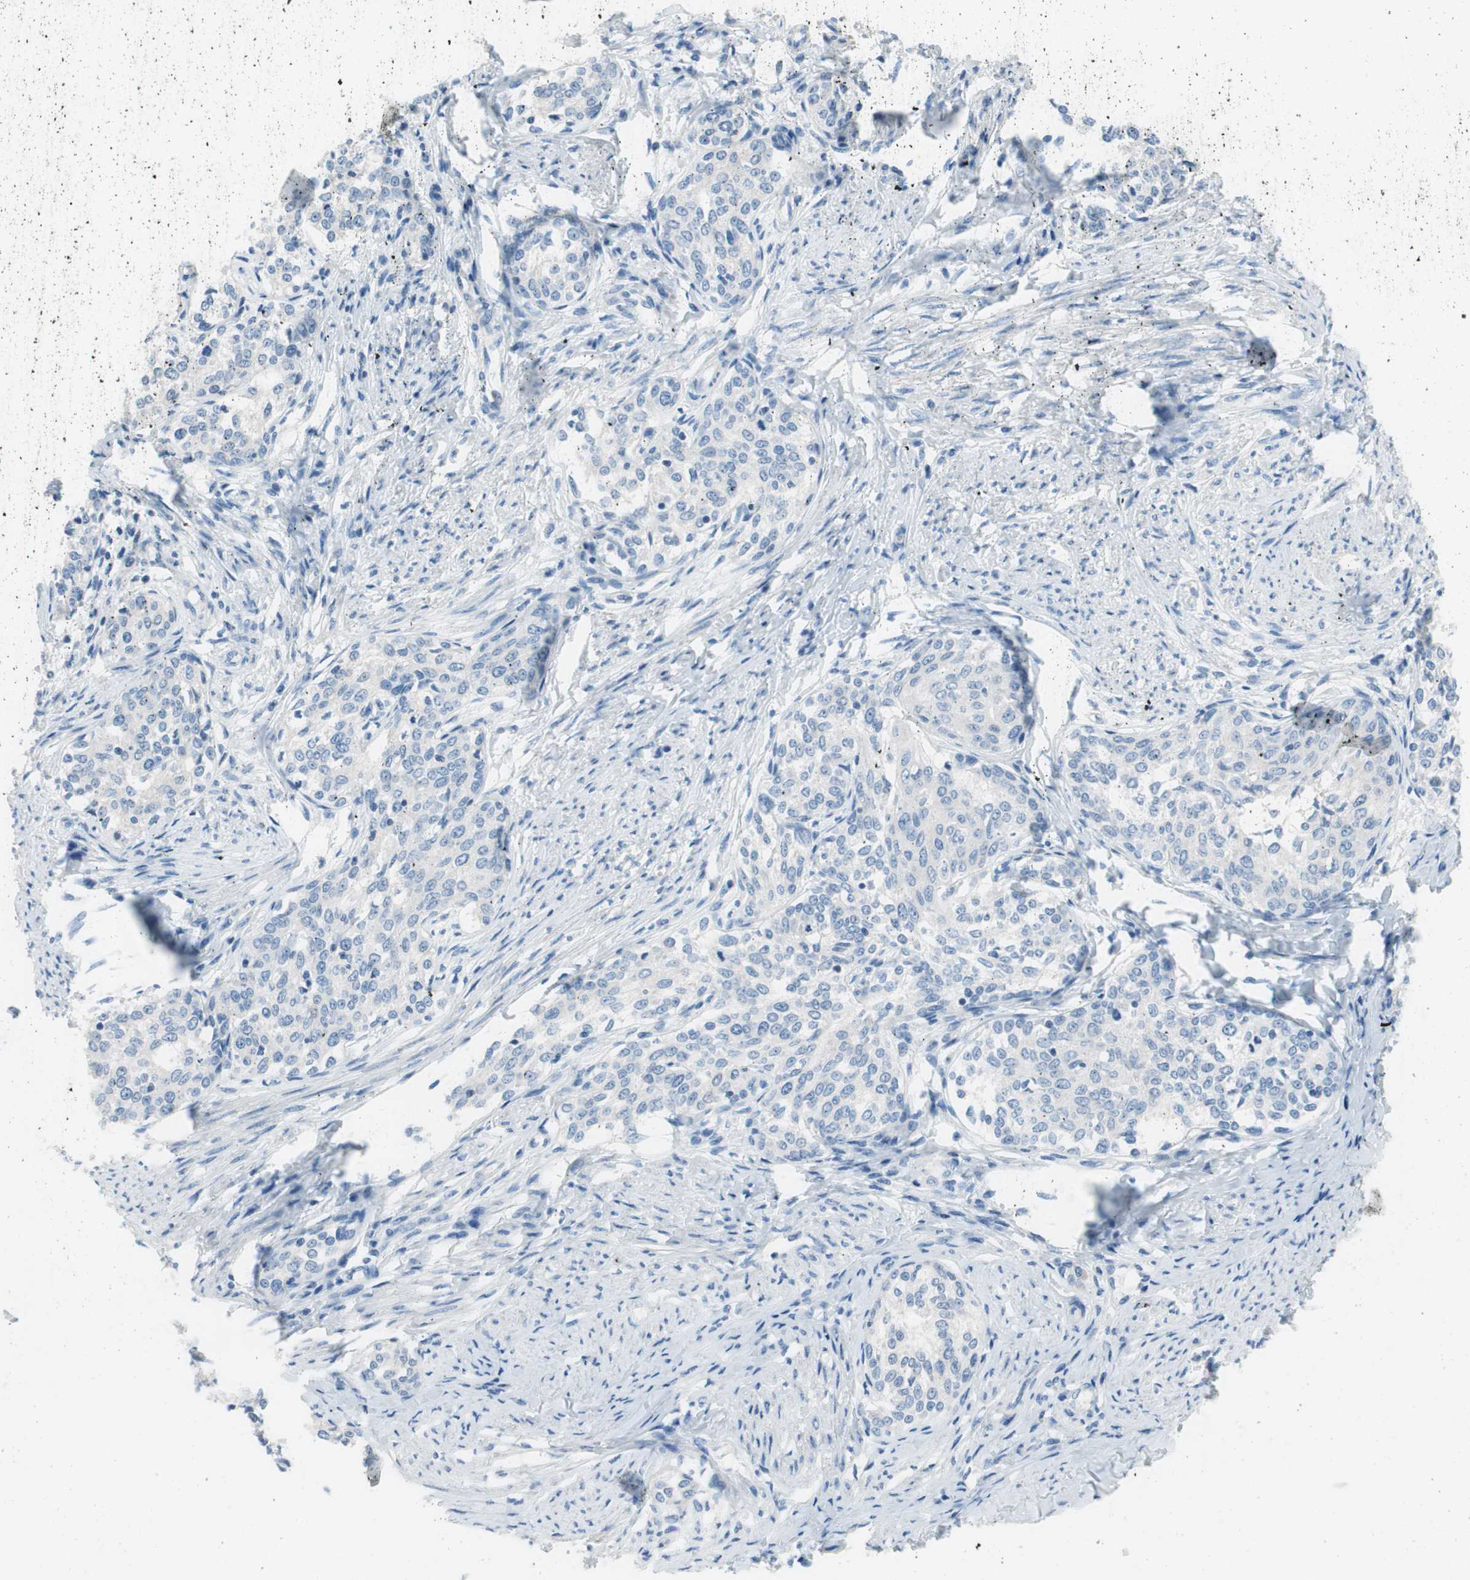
{"staining": {"intensity": "negative", "quantity": "none", "location": "none"}, "tissue": "cervical cancer", "cell_type": "Tumor cells", "image_type": "cancer", "snomed": [{"axis": "morphology", "description": "Squamous cell carcinoma, NOS"}, {"axis": "morphology", "description": "Adenocarcinoma, NOS"}, {"axis": "topography", "description": "Cervix"}], "caption": "Cervical adenocarcinoma was stained to show a protein in brown. There is no significant expression in tumor cells.", "gene": "EVA1A", "patient": {"sex": "female", "age": 52}}